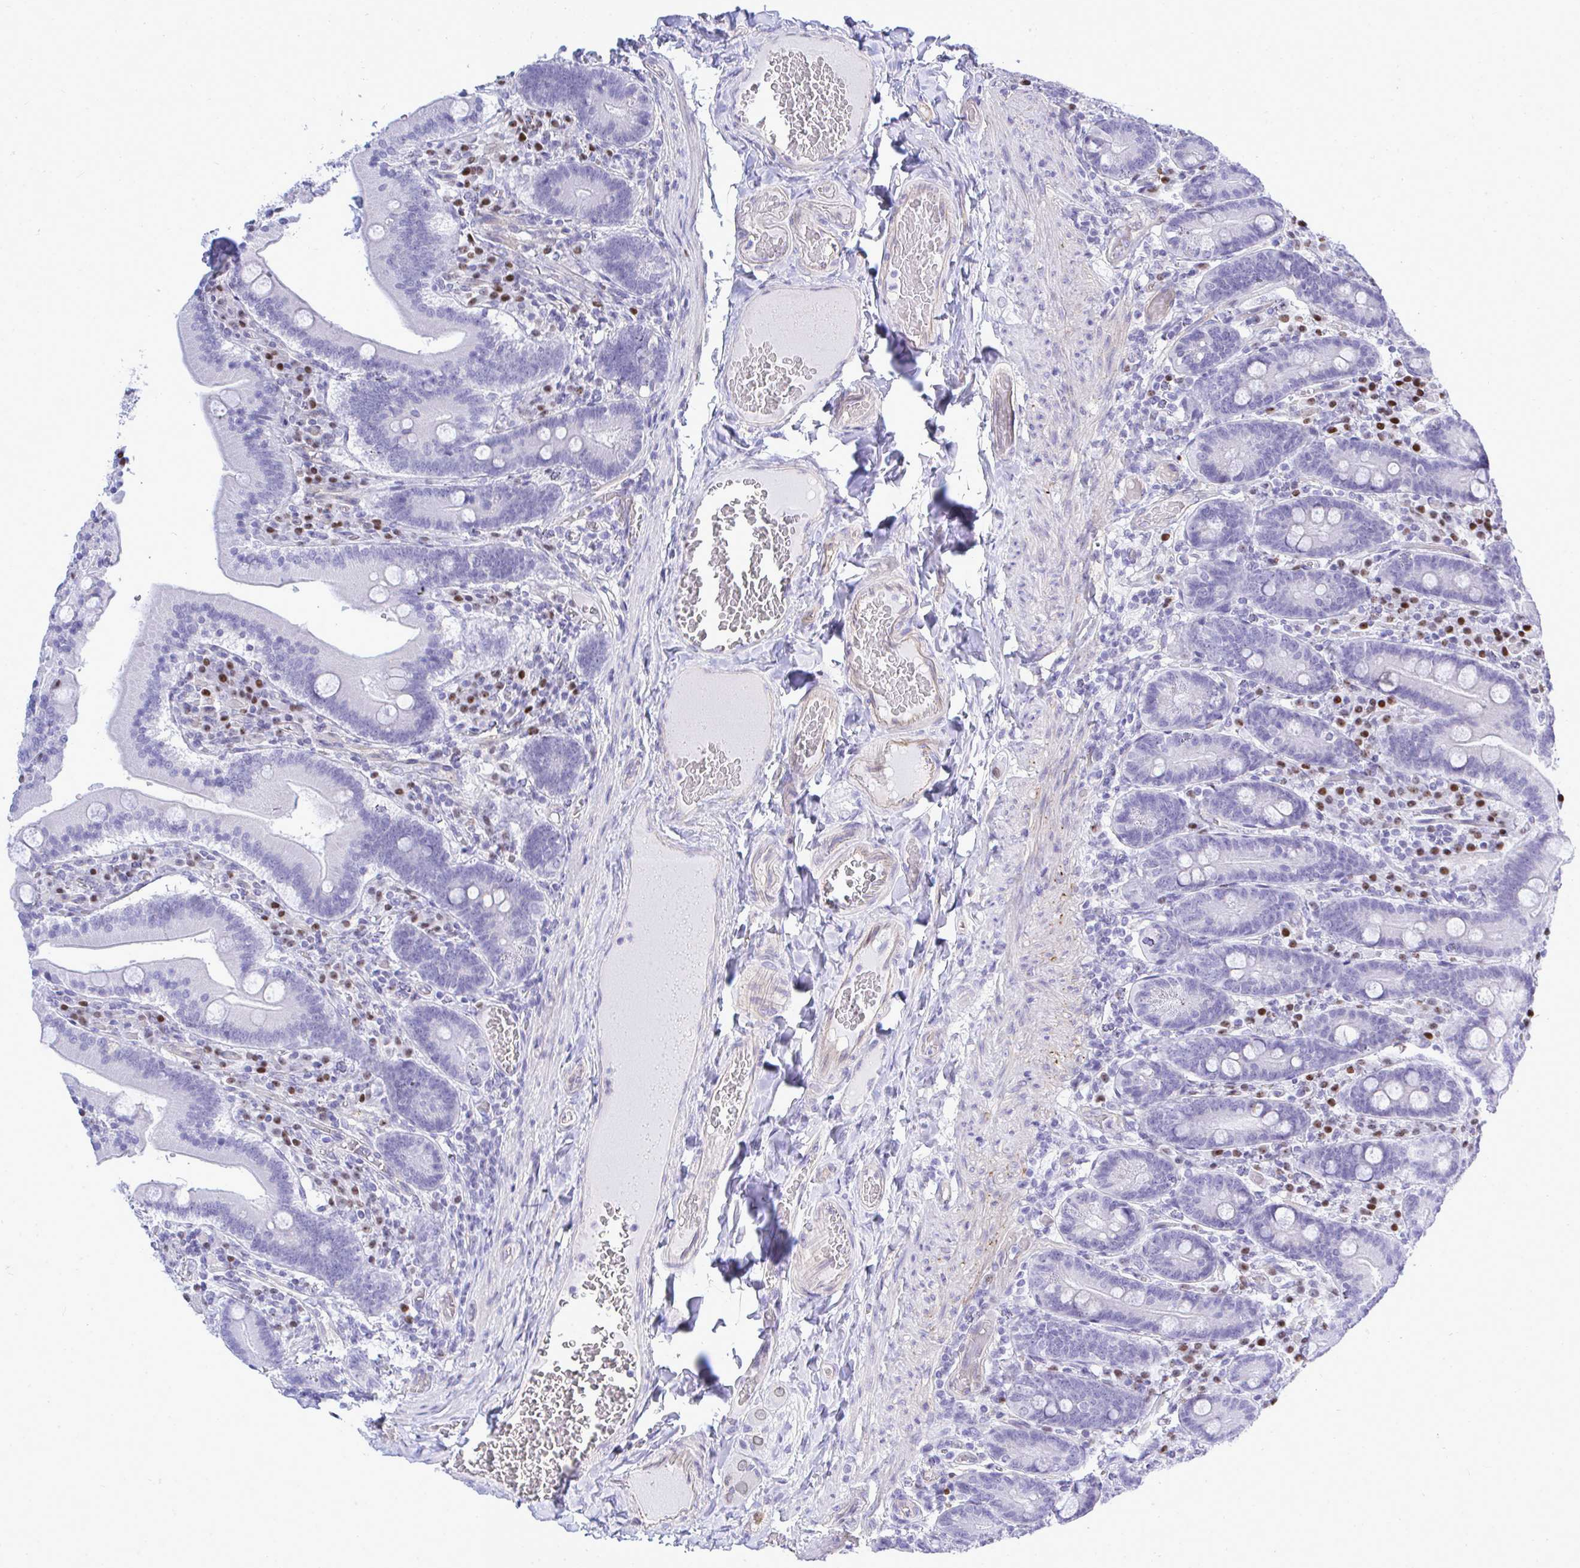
{"staining": {"intensity": "negative", "quantity": "none", "location": "none"}, "tissue": "duodenum", "cell_type": "Glandular cells", "image_type": "normal", "snomed": [{"axis": "morphology", "description": "Normal tissue, NOS"}, {"axis": "topography", "description": "Duodenum"}], "caption": "A micrograph of duodenum stained for a protein displays no brown staining in glandular cells. Nuclei are stained in blue.", "gene": "SLC25A51", "patient": {"sex": "female", "age": 62}}